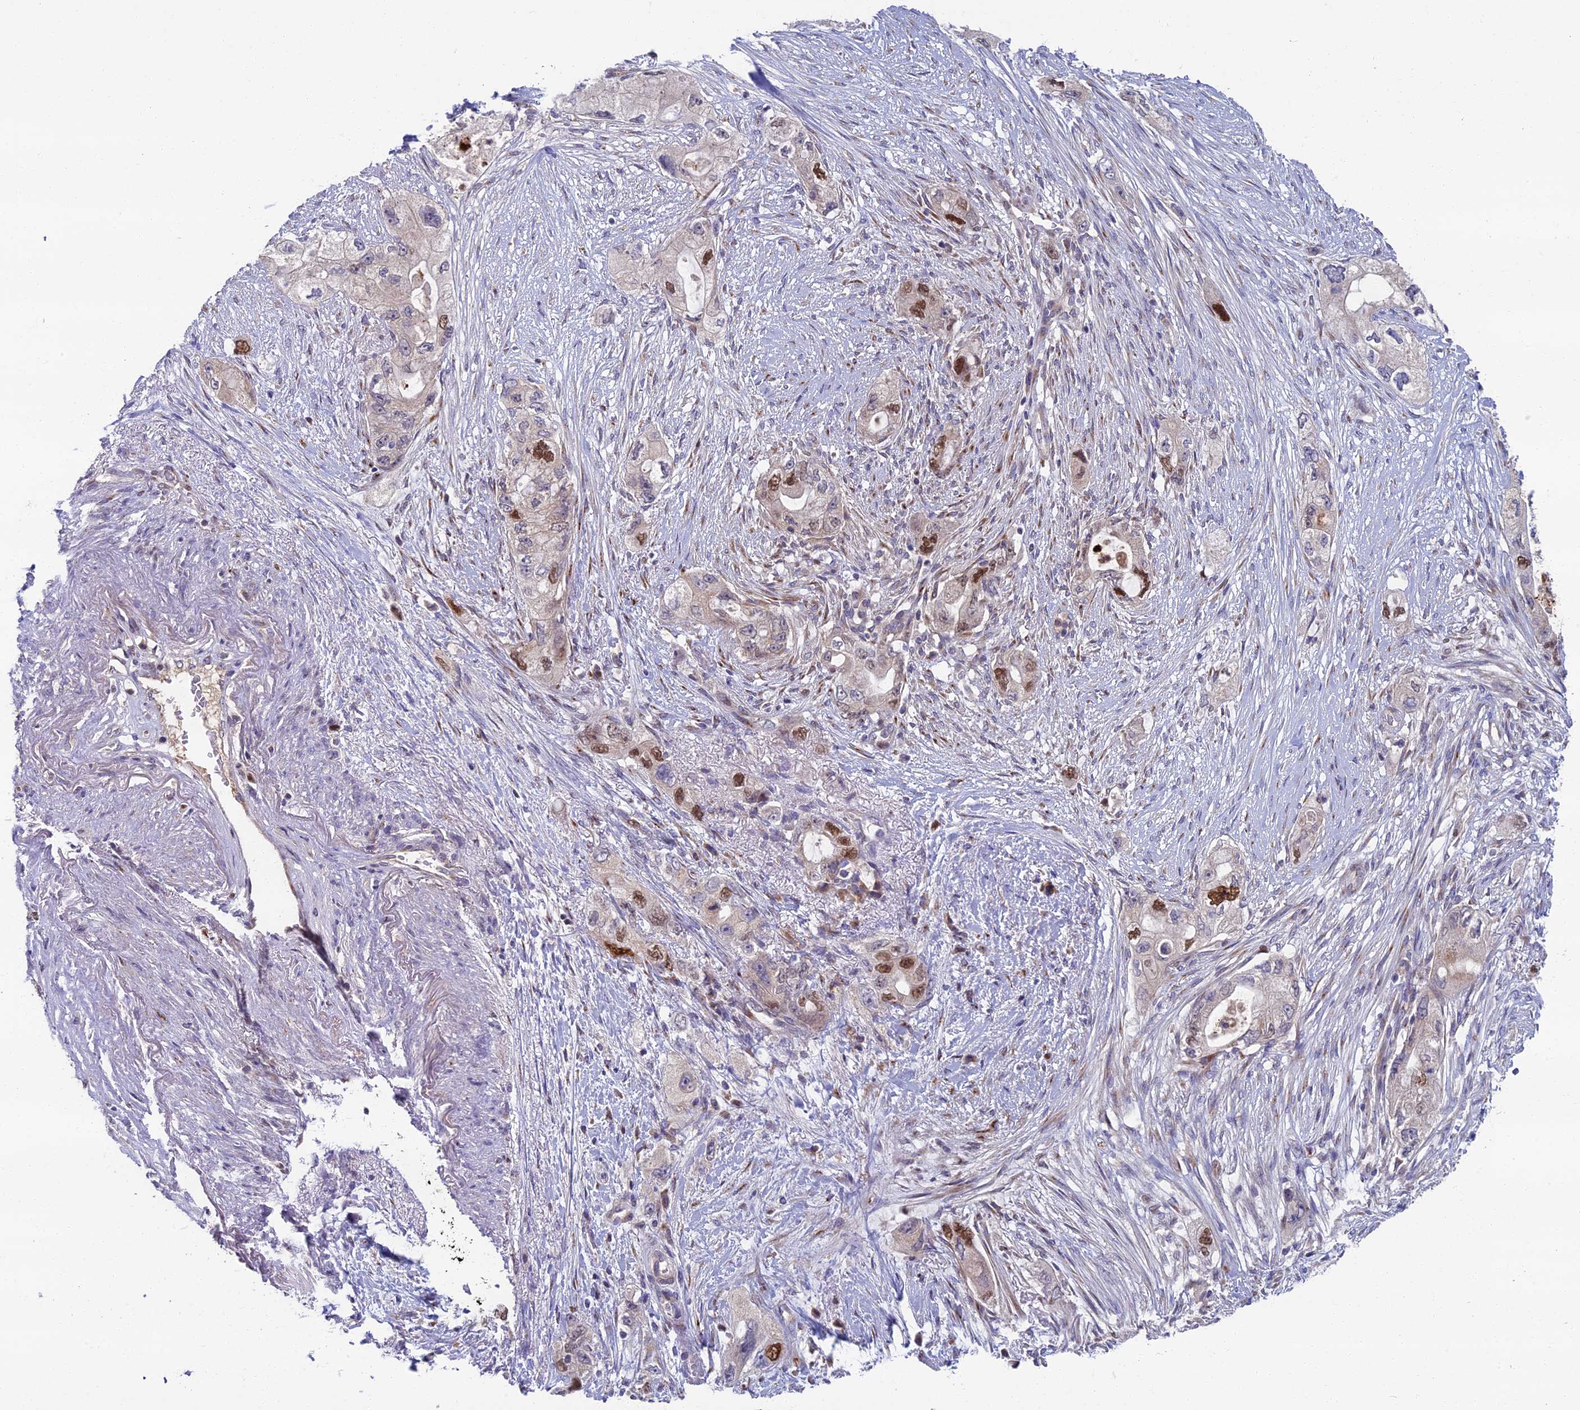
{"staining": {"intensity": "moderate", "quantity": "25%-75%", "location": "nuclear"}, "tissue": "pancreatic cancer", "cell_type": "Tumor cells", "image_type": "cancer", "snomed": [{"axis": "morphology", "description": "Adenocarcinoma, NOS"}, {"axis": "topography", "description": "Pancreas"}], "caption": "Immunohistochemistry of human adenocarcinoma (pancreatic) displays medium levels of moderate nuclear staining in about 25%-75% of tumor cells.", "gene": "LIG1", "patient": {"sex": "female", "age": 73}}